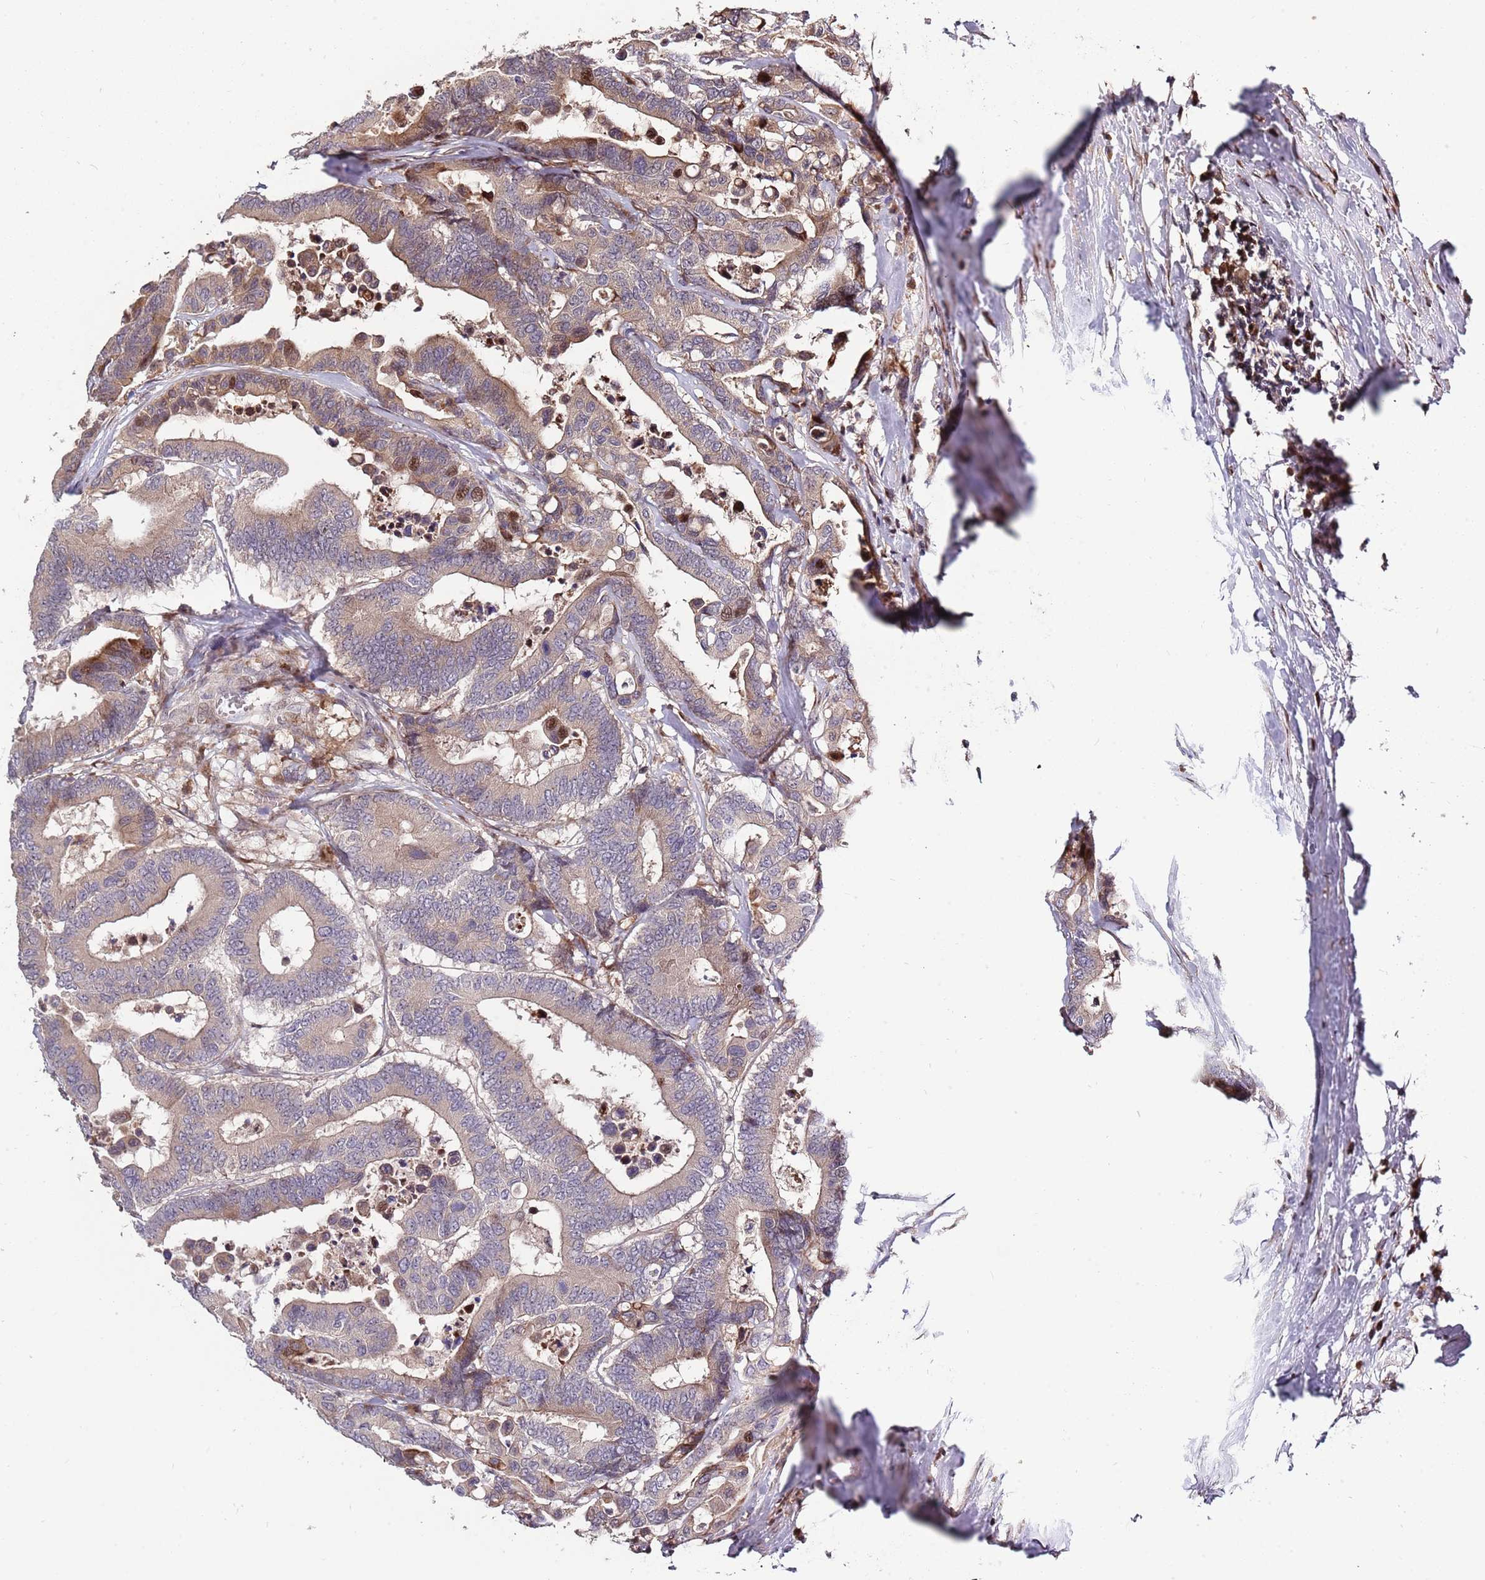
{"staining": {"intensity": "weak", "quantity": "25%-75%", "location": "cytoplasmic/membranous"}, "tissue": "colorectal cancer", "cell_type": "Tumor cells", "image_type": "cancer", "snomed": [{"axis": "morphology", "description": "Normal tissue, NOS"}, {"axis": "morphology", "description": "Adenocarcinoma, NOS"}, {"axis": "topography", "description": "Colon"}], "caption": "High-power microscopy captured an immunohistochemistry (IHC) micrograph of colorectal cancer (adenocarcinoma), revealing weak cytoplasmic/membranous positivity in approximately 25%-75% of tumor cells.", "gene": "SYNDIG1L", "patient": {"sex": "male", "age": 82}}